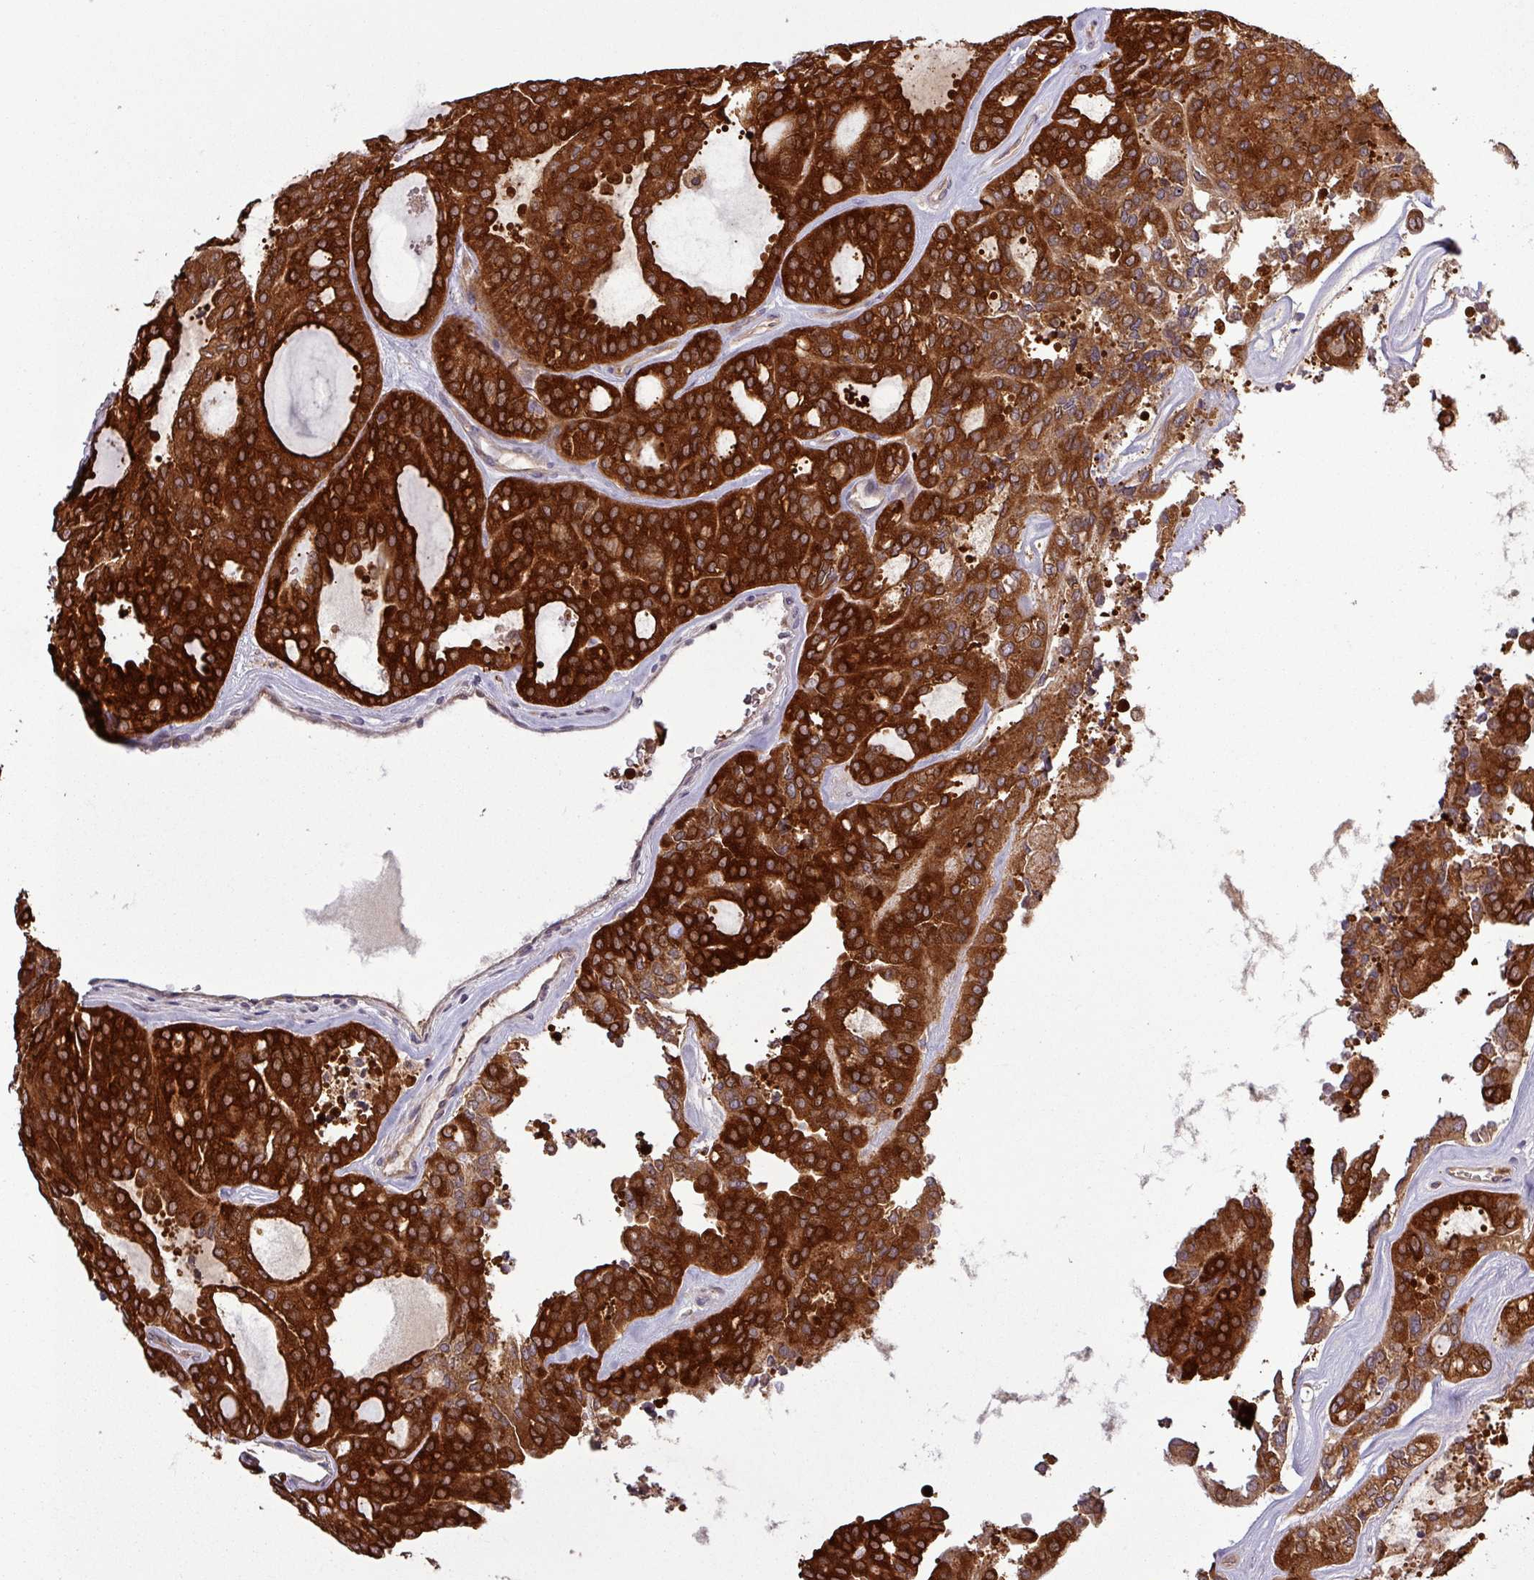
{"staining": {"intensity": "strong", "quantity": ">75%", "location": "cytoplasmic/membranous"}, "tissue": "thyroid cancer", "cell_type": "Tumor cells", "image_type": "cancer", "snomed": [{"axis": "morphology", "description": "Follicular adenoma carcinoma, NOS"}, {"axis": "topography", "description": "Thyroid gland"}], "caption": "Human thyroid cancer (follicular adenoma carcinoma) stained with a brown dye reveals strong cytoplasmic/membranous positive staining in about >75% of tumor cells.", "gene": "SIRPB2", "patient": {"sex": "male", "age": 75}}